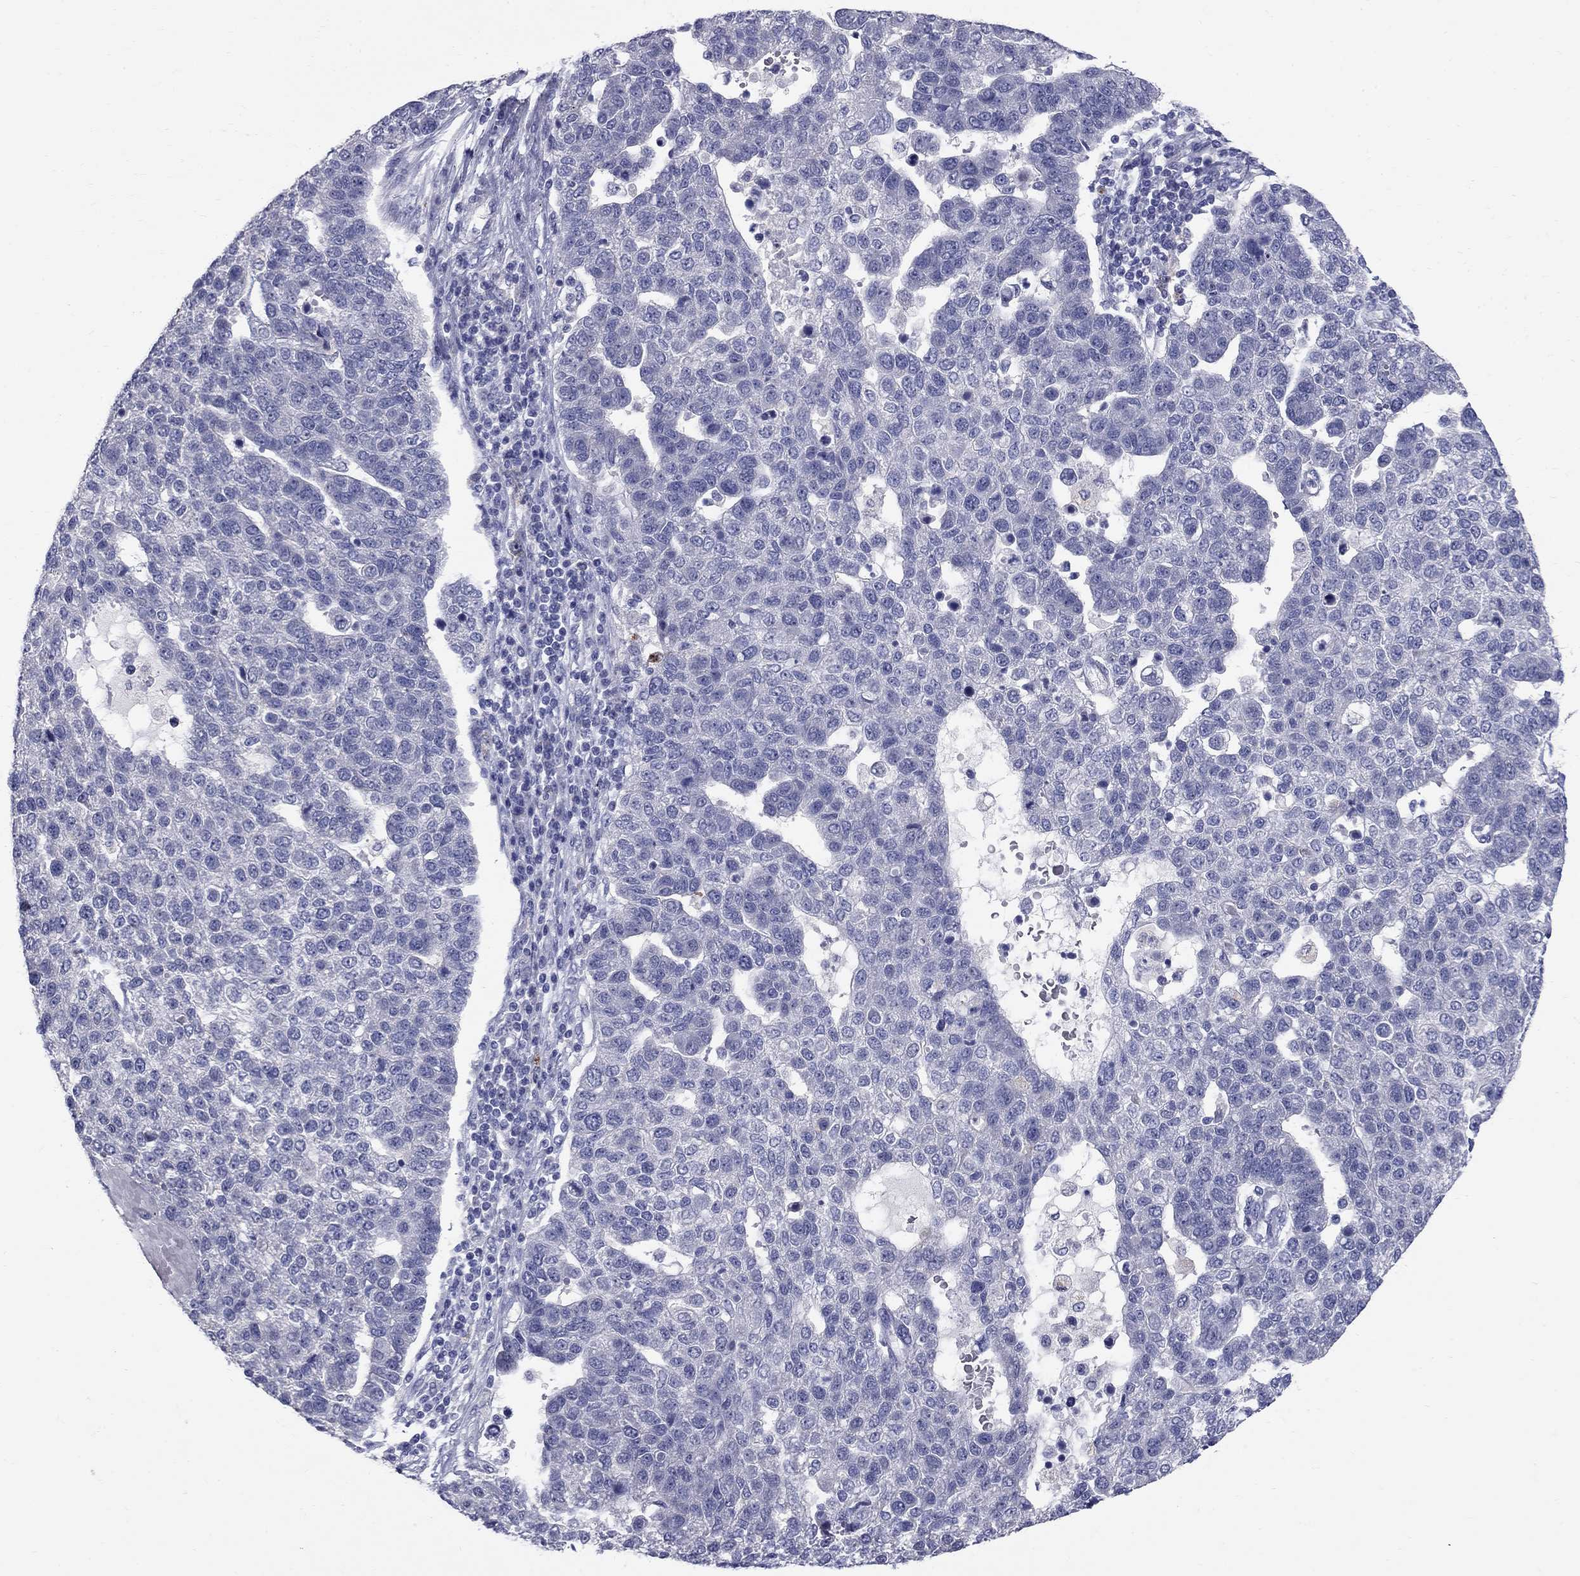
{"staining": {"intensity": "negative", "quantity": "none", "location": "none"}, "tissue": "pancreatic cancer", "cell_type": "Tumor cells", "image_type": "cancer", "snomed": [{"axis": "morphology", "description": "Adenocarcinoma, NOS"}, {"axis": "topography", "description": "Pancreas"}], "caption": "Photomicrograph shows no protein staining in tumor cells of adenocarcinoma (pancreatic) tissue.", "gene": "TP53TG5", "patient": {"sex": "female", "age": 61}}